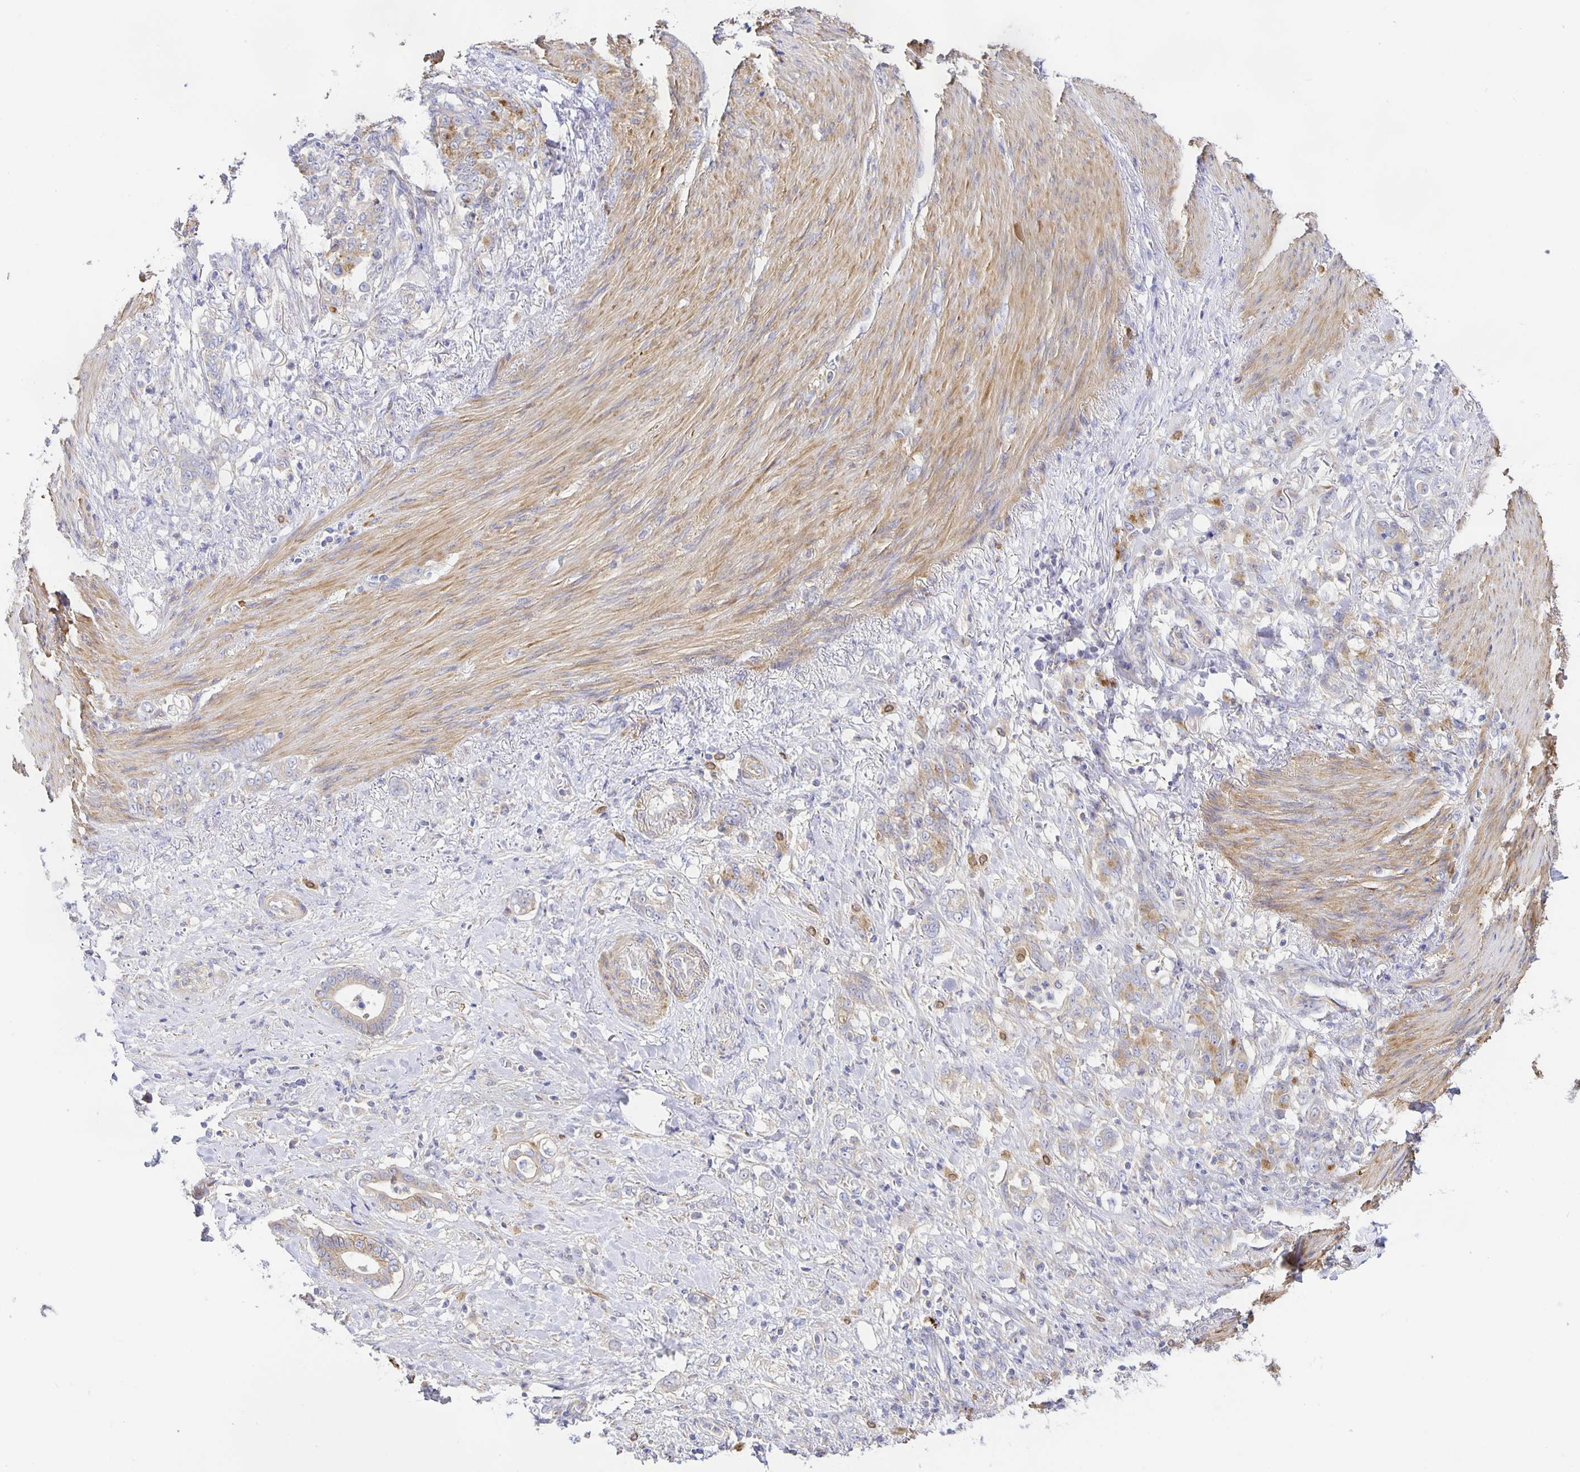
{"staining": {"intensity": "weak", "quantity": "<25%", "location": "cytoplasmic/membranous"}, "tissue": "stomach cancer", "cell_type": "Tumor cells", "image_type": "cancer", "snomed": [{"axis": "morphology", "description": "Adenocarcinoma, NOS"}, {"axis": "topography", "description": "Stomach"}], "caption": "Immunohistochemistry of human stomach adenocarcinoma displays no expression in tumor cells. The staining is performed using DAB brown chromogen with nuclei counter-stained in using hematoxylin.", "gene": "FLRT3", "patient": {"sex": "female", "age": 79}}